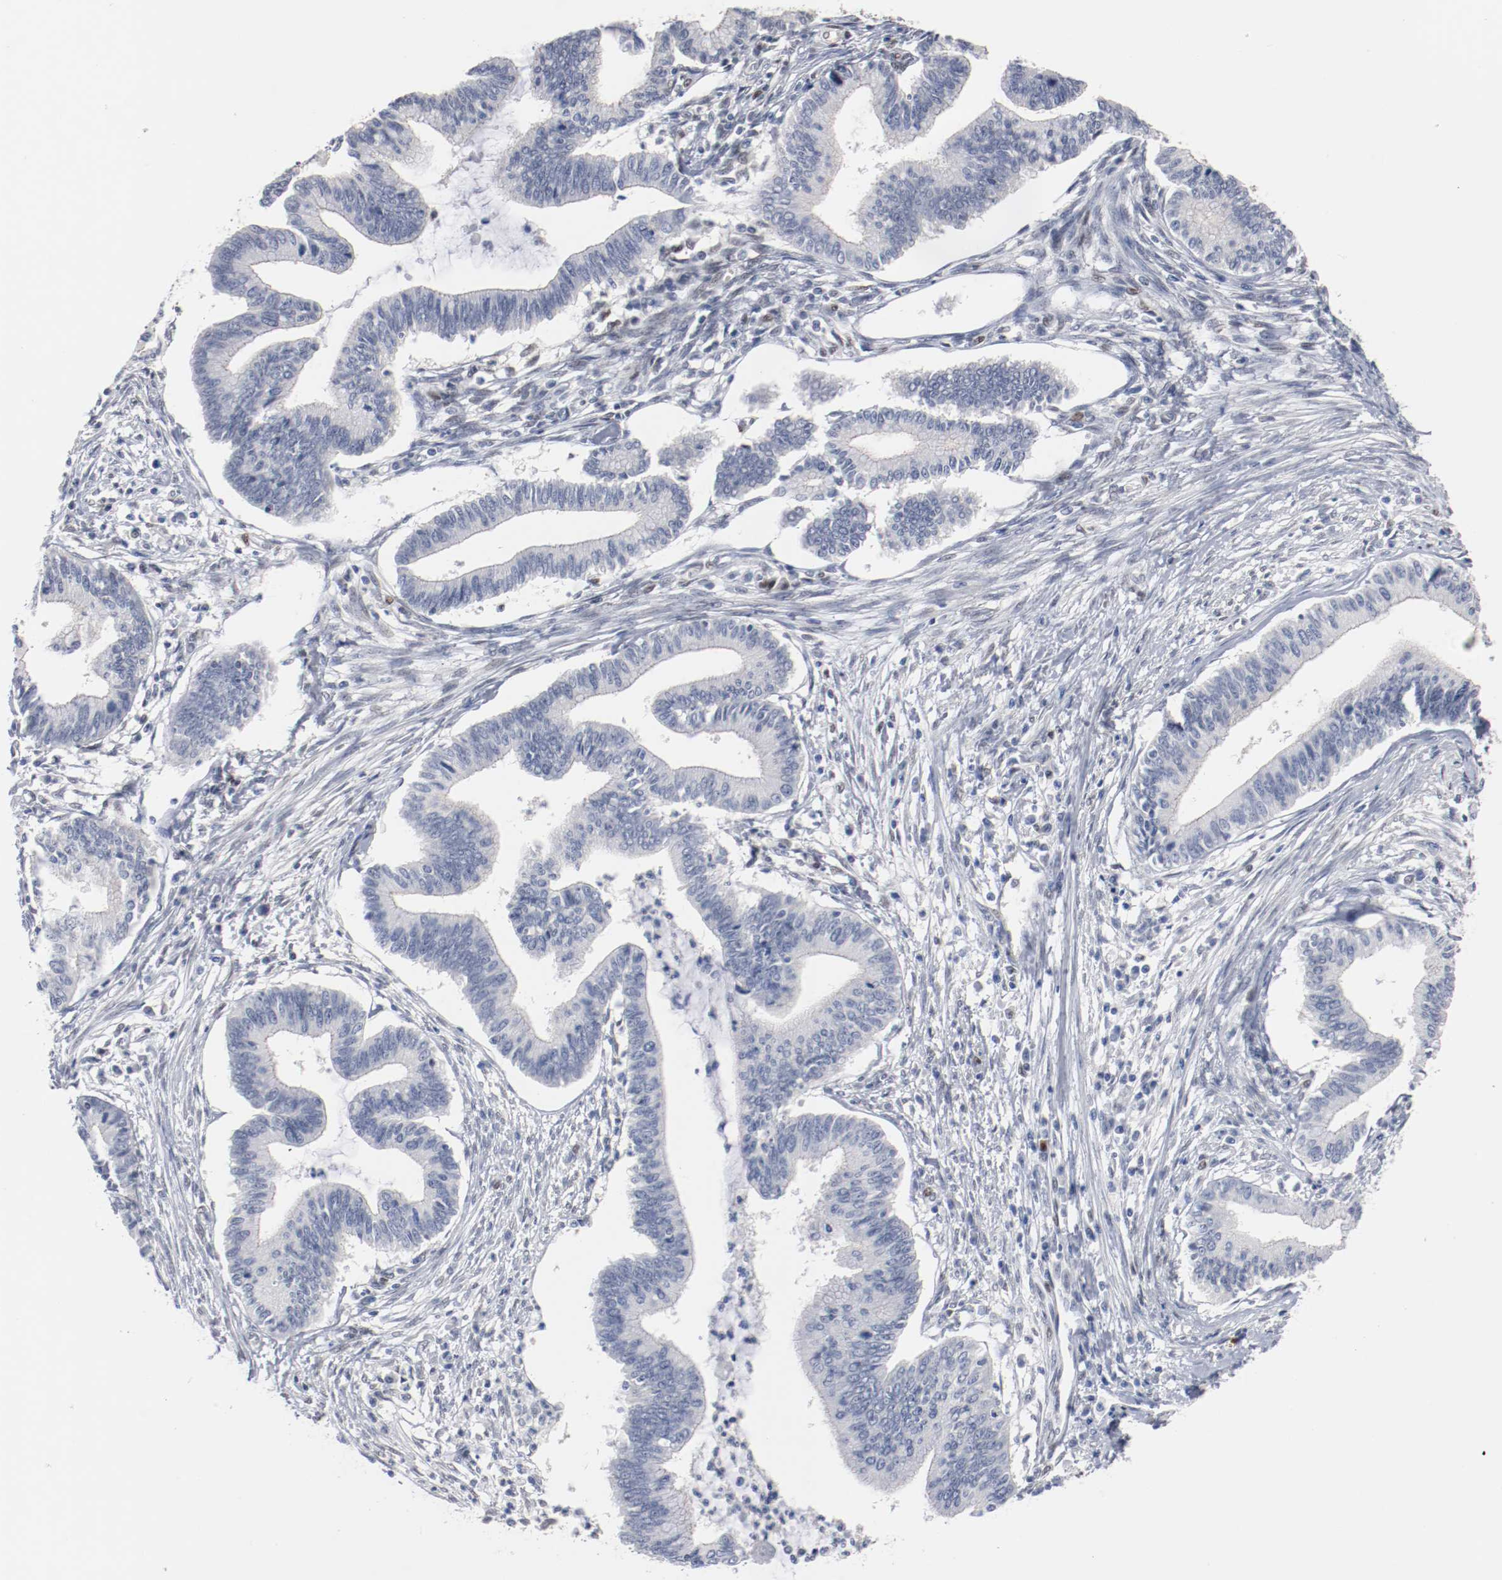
{"staining": {"intensity": "negative", "quantity": "none", "location": "none"}, "tissue": "cervical cancer", "cell_type": "Tumor cells", "image_type": "cancer", "snomed": [{"axis": "morphology", "description": "Adenocarcinoma, NOS"}, {"axis": "topography", "description": "Cervix"}], "caption": "This is an immunohistochemistry (IHC) histopathology image of human adenocarcinoma (cervical). There is no staining in tumor cells.", "gene": "ZEB2", "patient": {"sex": "female", "age": 36}}